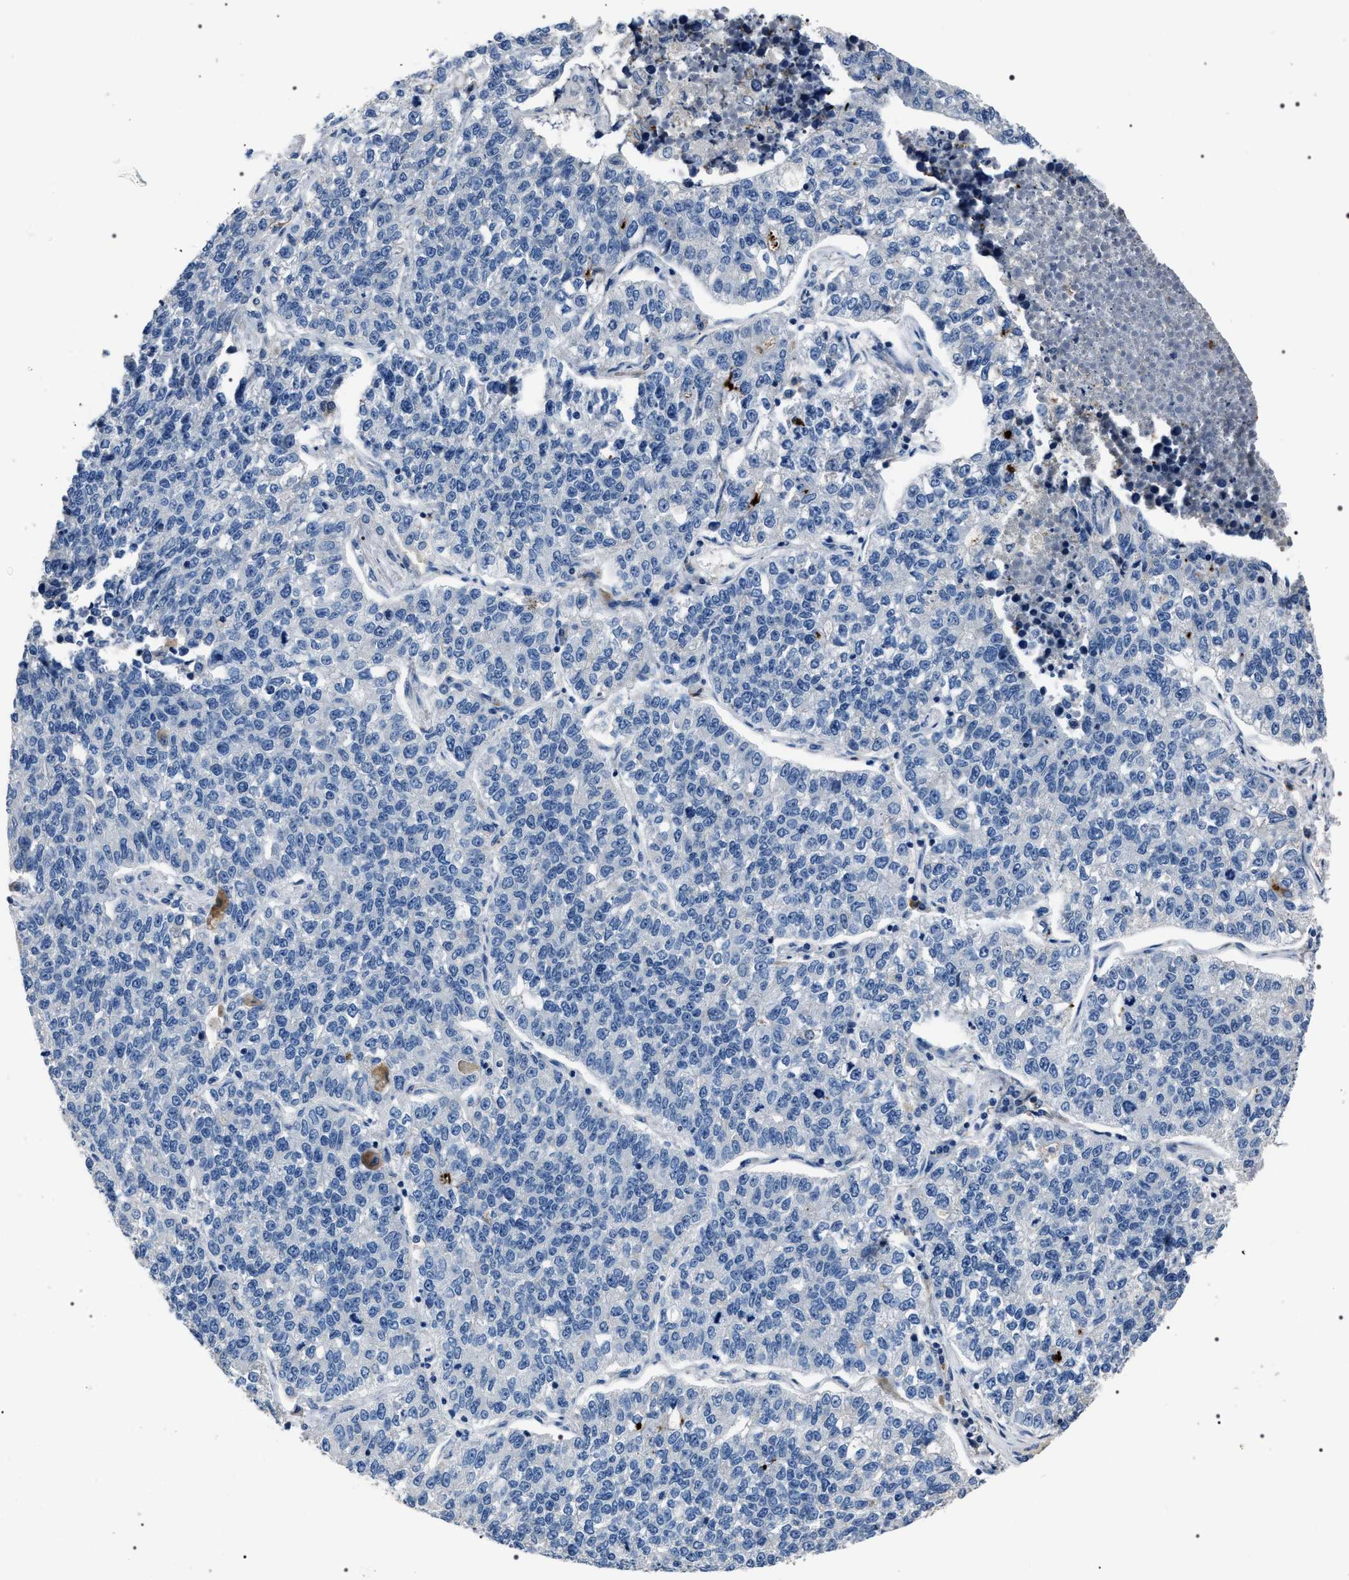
{"staining": {"intensity": "negative", "quantity": "none", "location": "none"}, "tissue": "lung cancer", "cell_type": "Tumor cells", "image_type": "cancer", "snomed": [{"axis": "morphology", "description": "Adenocarcinoma, NOS"}, {"axis": "topography", "description": "Lung"}], "caption": "This is an immunohistochemistry (IHC) histopathology image of human lung cancer (adenocarcinoma). There is no staining in tumor cells.", "gene": "TRIM54", "patient": {"sex": "male", "age": 49}}